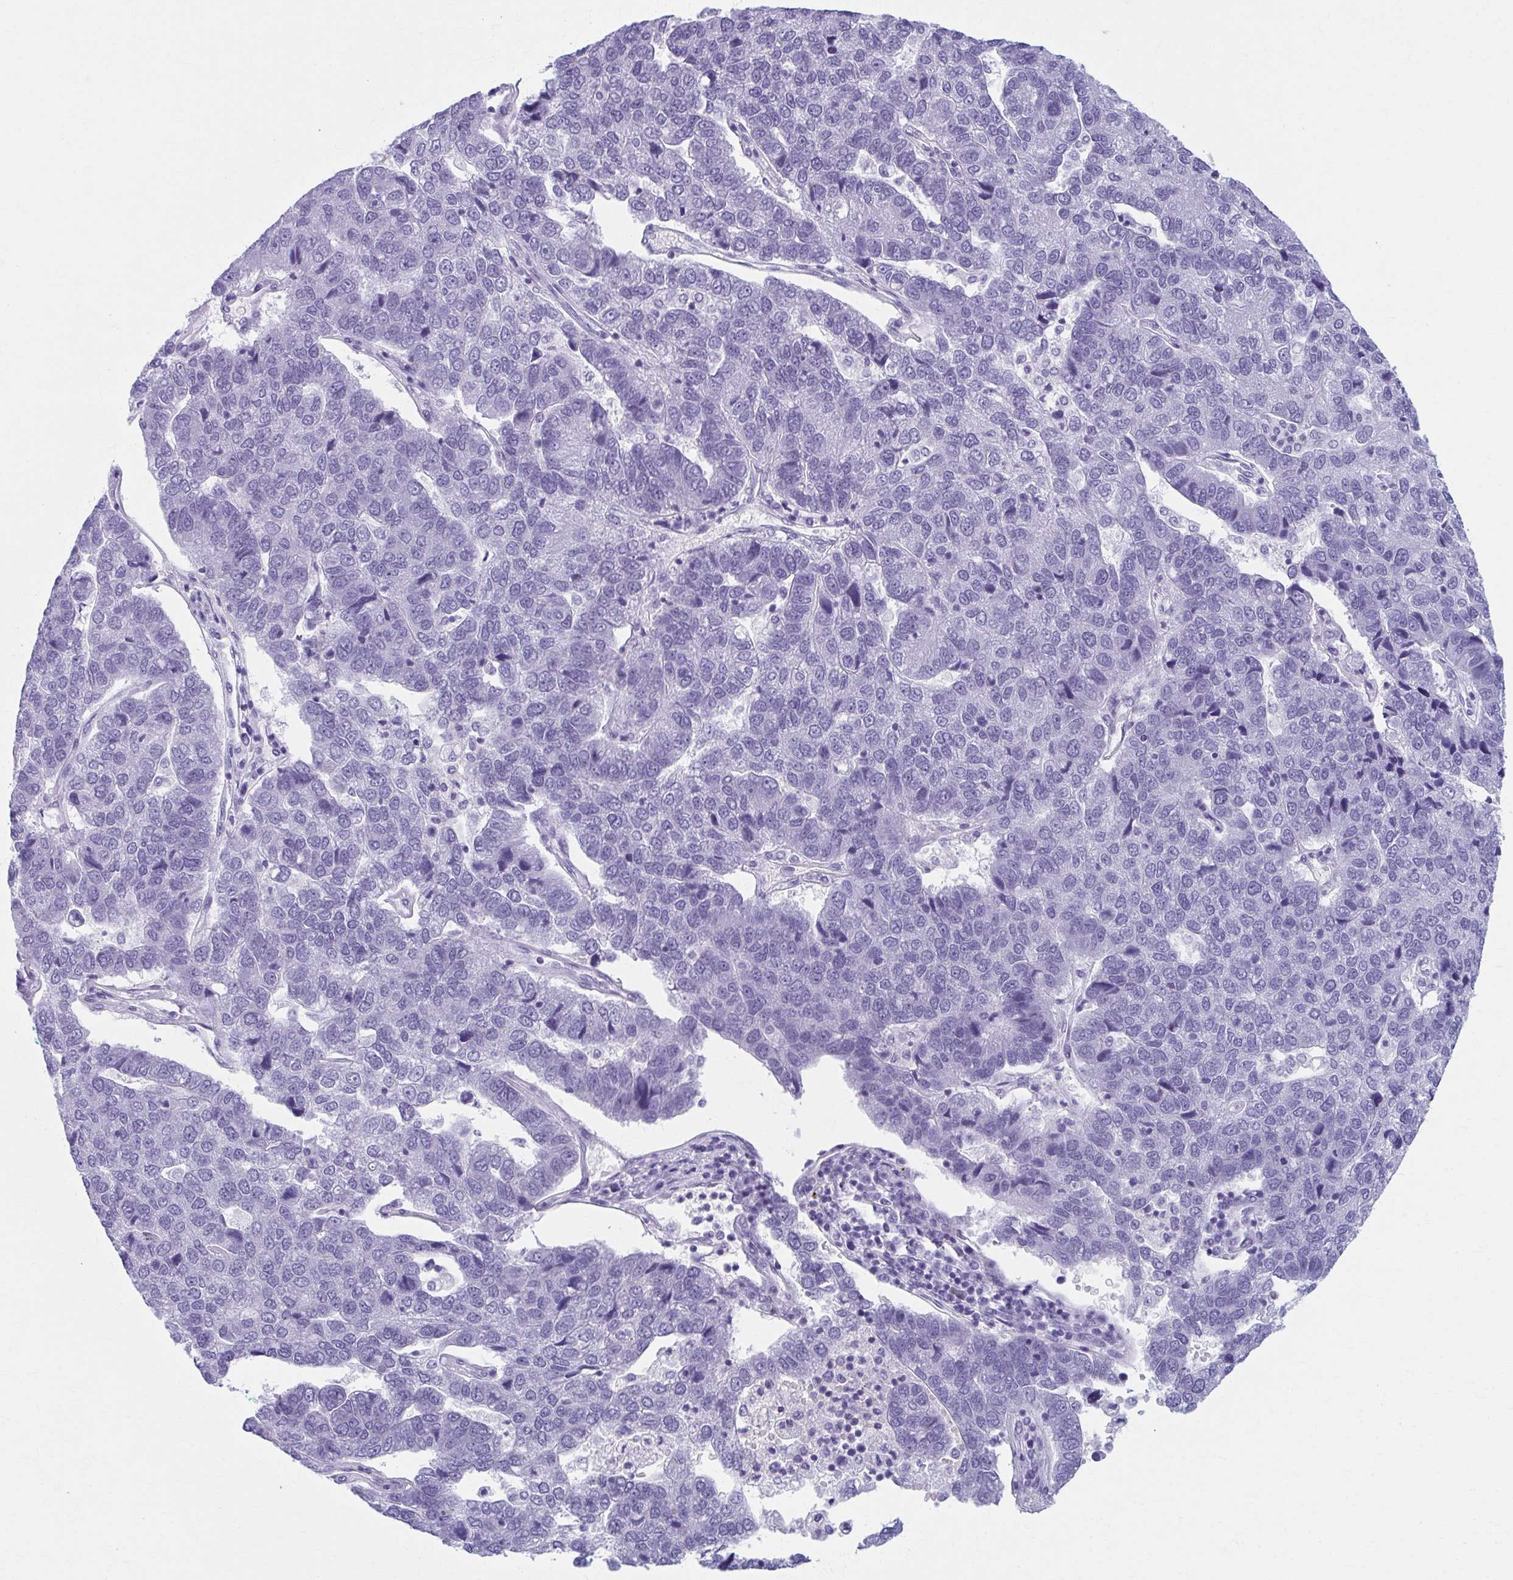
{"staining": {"intensity": "negative", "quantity": "none", "location": "none"}, "tissue": "pancreatic cancer", "cell_type": "Tumor cells", "image_type": "cancer", "snomed": [{"axis": "morphology", "description": "Adenocarcinoma, NOS"}, {"axis": "topography", "description": "Pancreas"}], "caption": "Micrograph shows no significant protein expression in tumor cells of pancreatic cancer.", "gene": "MPLKIP", "patient": {"sex": "female", "age": 61}}